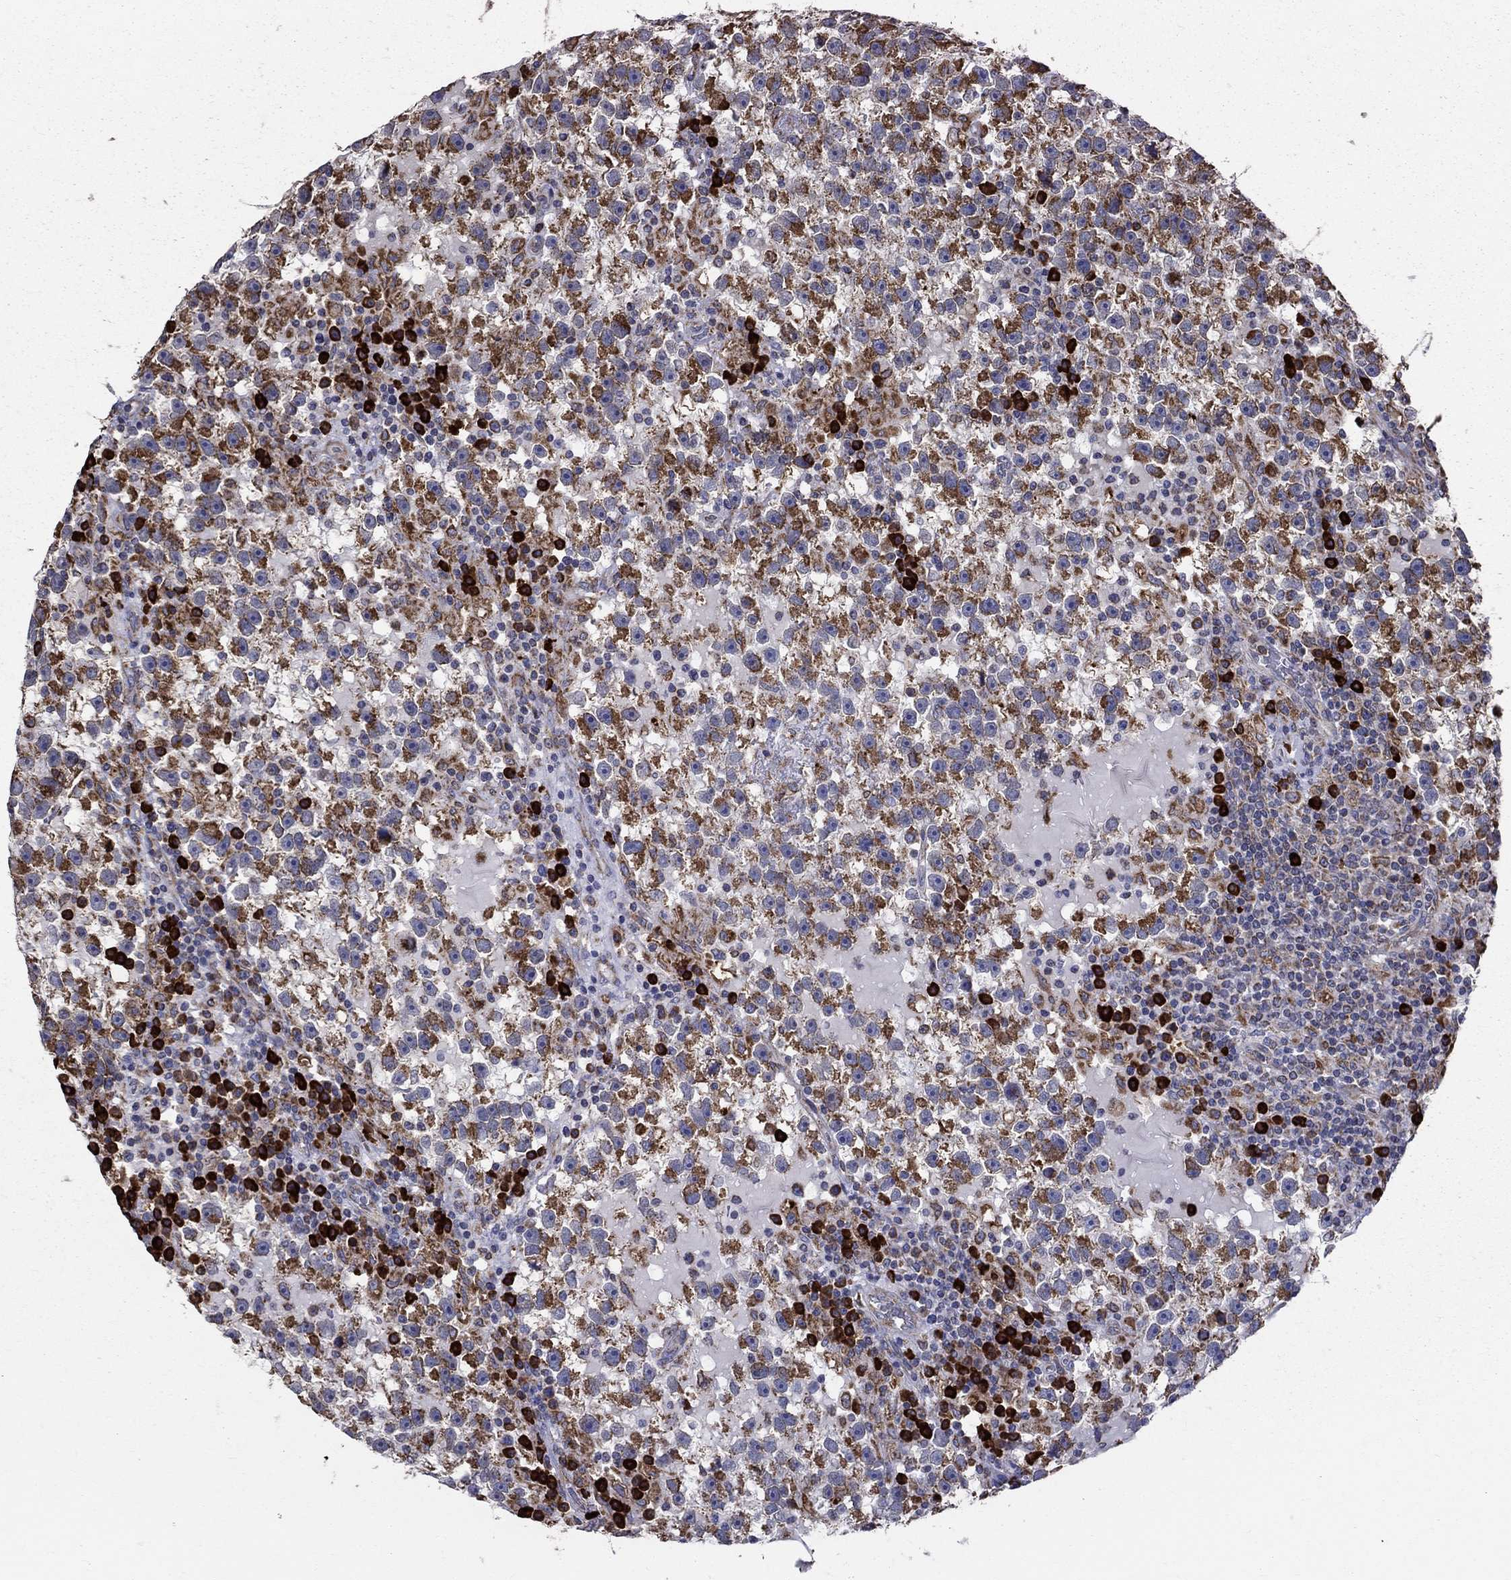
{"staining": {"intensity": "strong", "quantity": ">75%", "location": "cytoplasmic/membranous"}, "tissue": "testis cancer", "cell_type": "Tumor cells", "image_type": "cancer", "snomed": [{"axis": "morphology", "description": "Seminoma, NOS"}, {"axis": "topography", "description": "Testis"}], "caption": "Immunohistochemistry (IHC) (DAB (3,3'-diaminobenzidine)) staining of testis seminoma shows strong cytoplasmic/membranous protein staining in about >75% of tumor cells.", "gene": "PRDX4", "patient": {"sex": "male", "age": 47}}